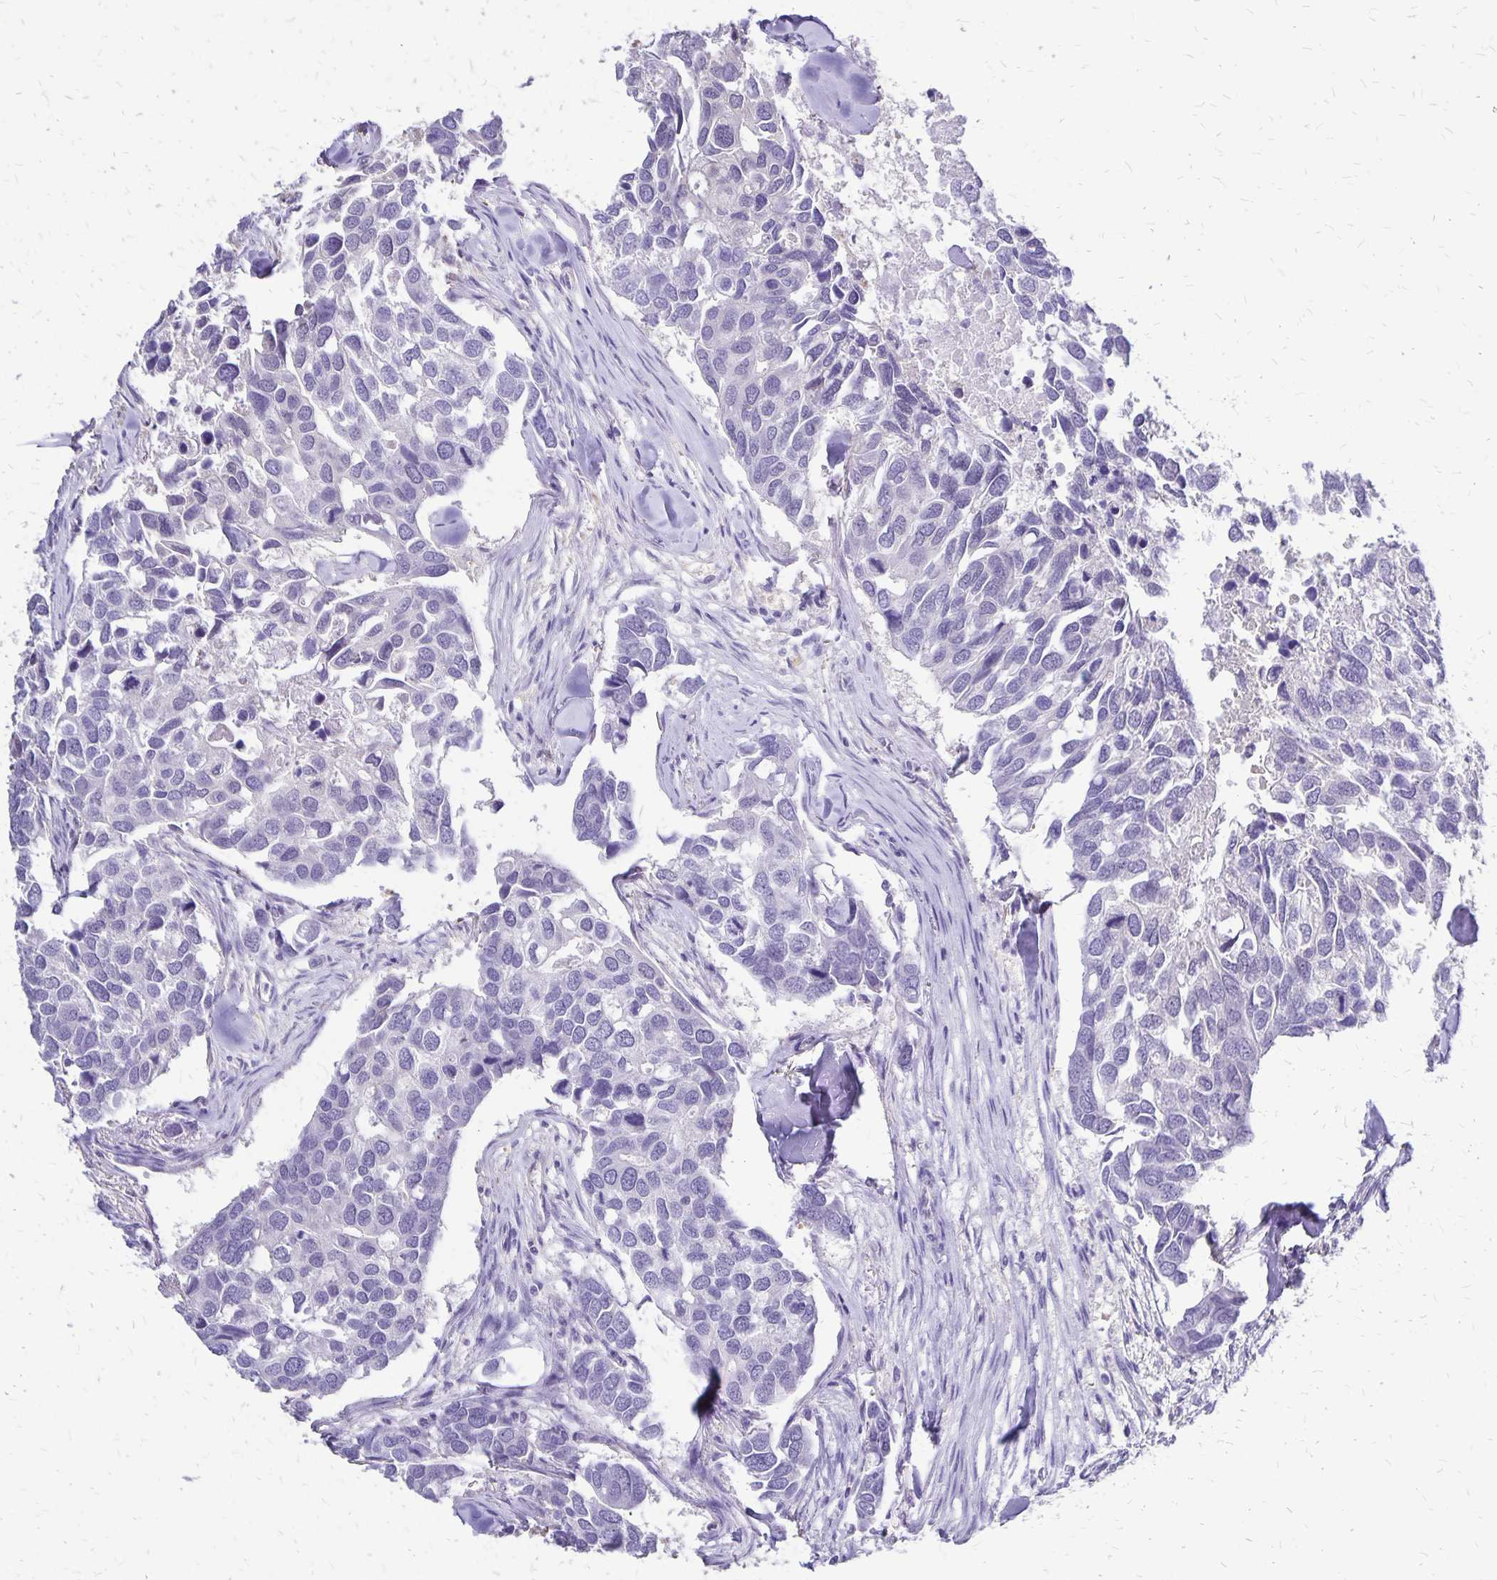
{"staining": {"intensity": "negative", "quantity": "none", "location": "none"}, "tissue": "breast cancer", "cell_type": "Tumor cells", "image_type": "cancer", "snomed": [{"axis": "morphology", "description": "Duct carcinoma"}, {"axis": "topography", "description": "Breast"}], "caption": "An image of human invasive ductal carcinoma (breast) is negative for staining in tumor cells. (DAB immunohistochemistry (IHC) with hematoxylin counter stain).", "gene": "SI", "patient": {"sex": "female", "age": 83}}